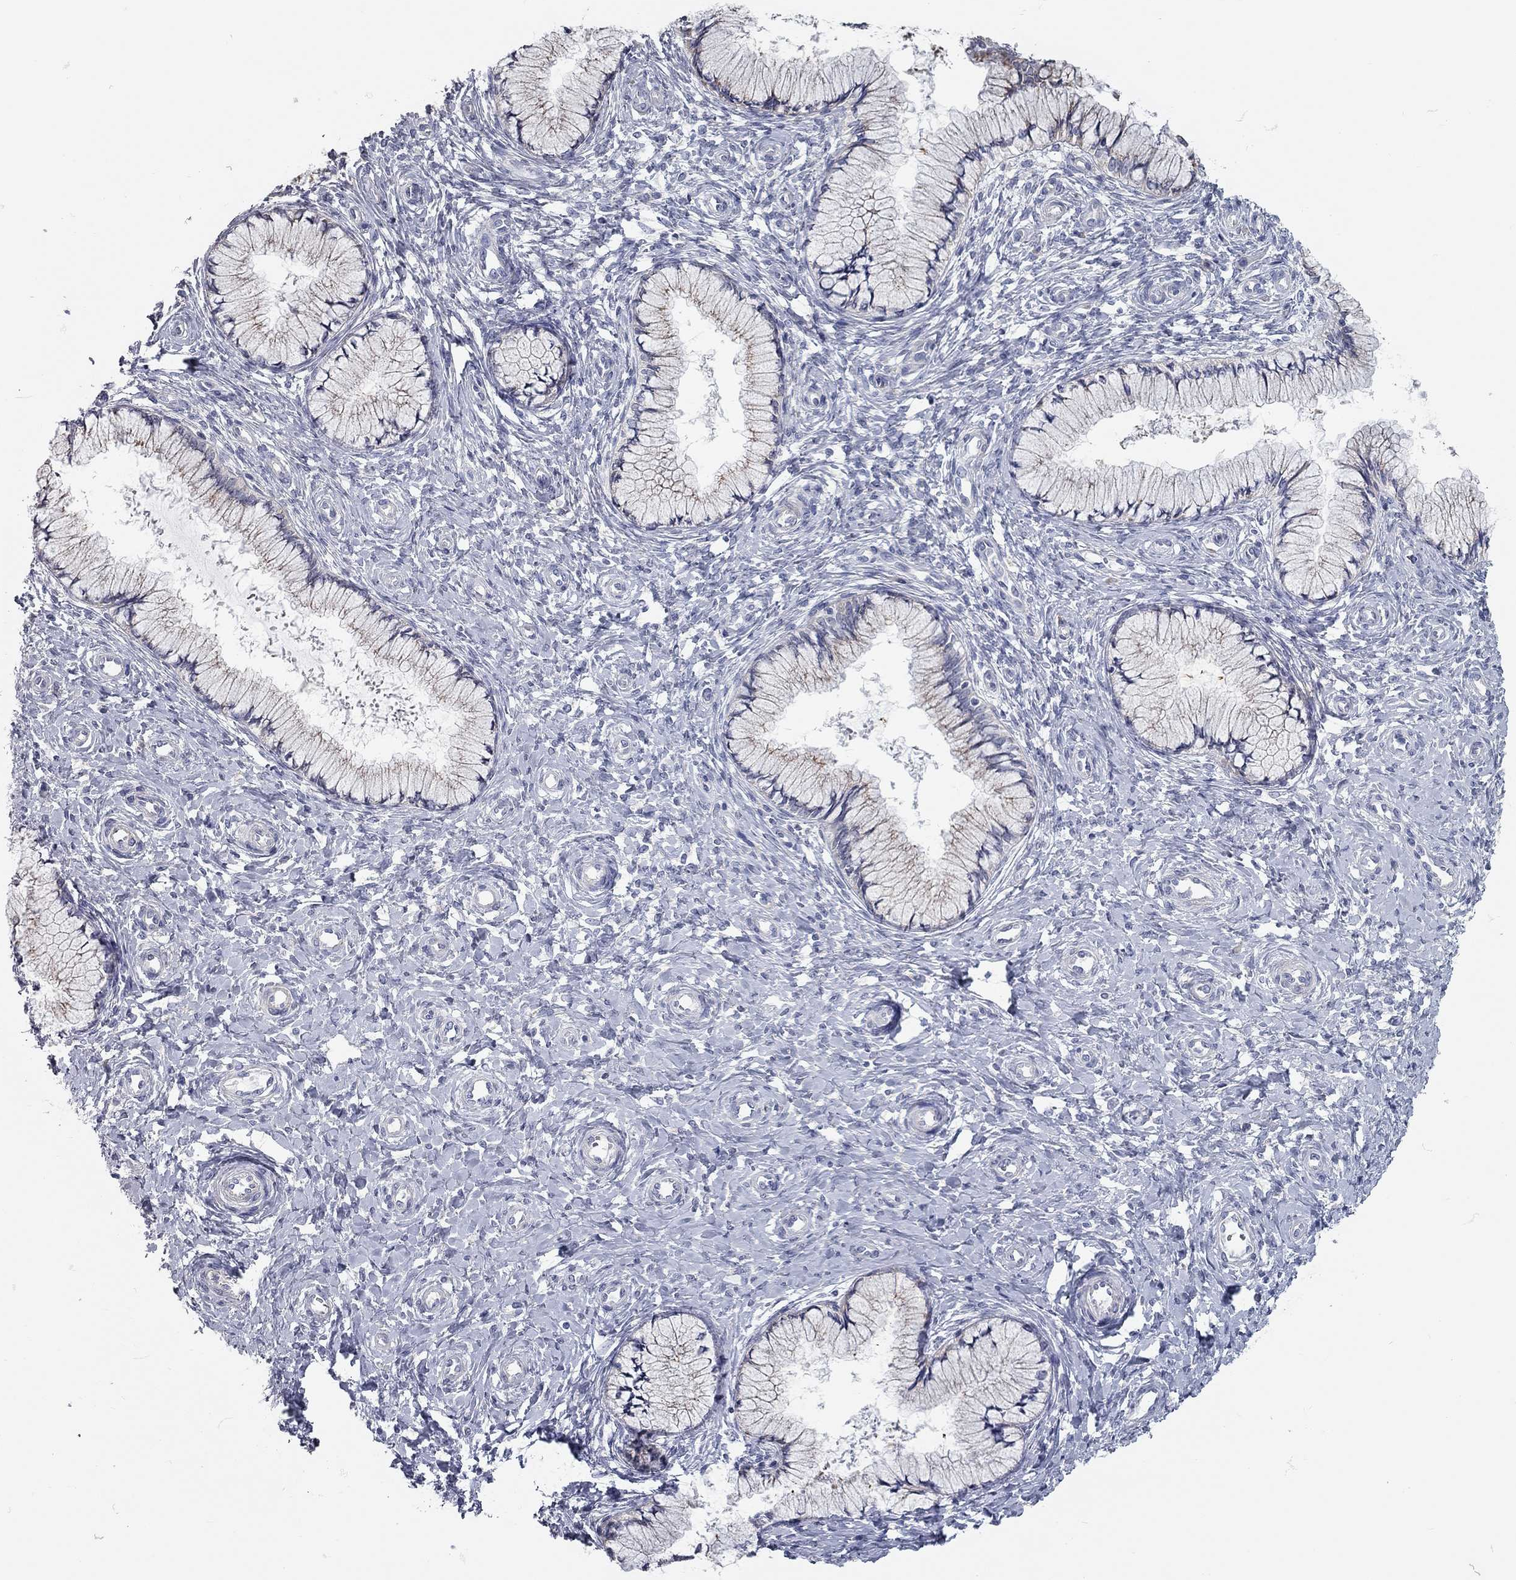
{"staining": {"intensity": "negative", "quantity": "none", "location": "none"}, "tissue": "cervix", "cell_type": "Glandular cells", "image_type": "normal", "snomed": [{"axis": "morphology", "description": "Normal tissue, NOS"}, {"axis": "topography", "description": "Cervix"}], "caption": "Immunohistochemical staining of normal cervix demonstrates no significant staining in glandular cells.", "gene": "XAGE2", "patient": {"sex": "female", "age": 37}}